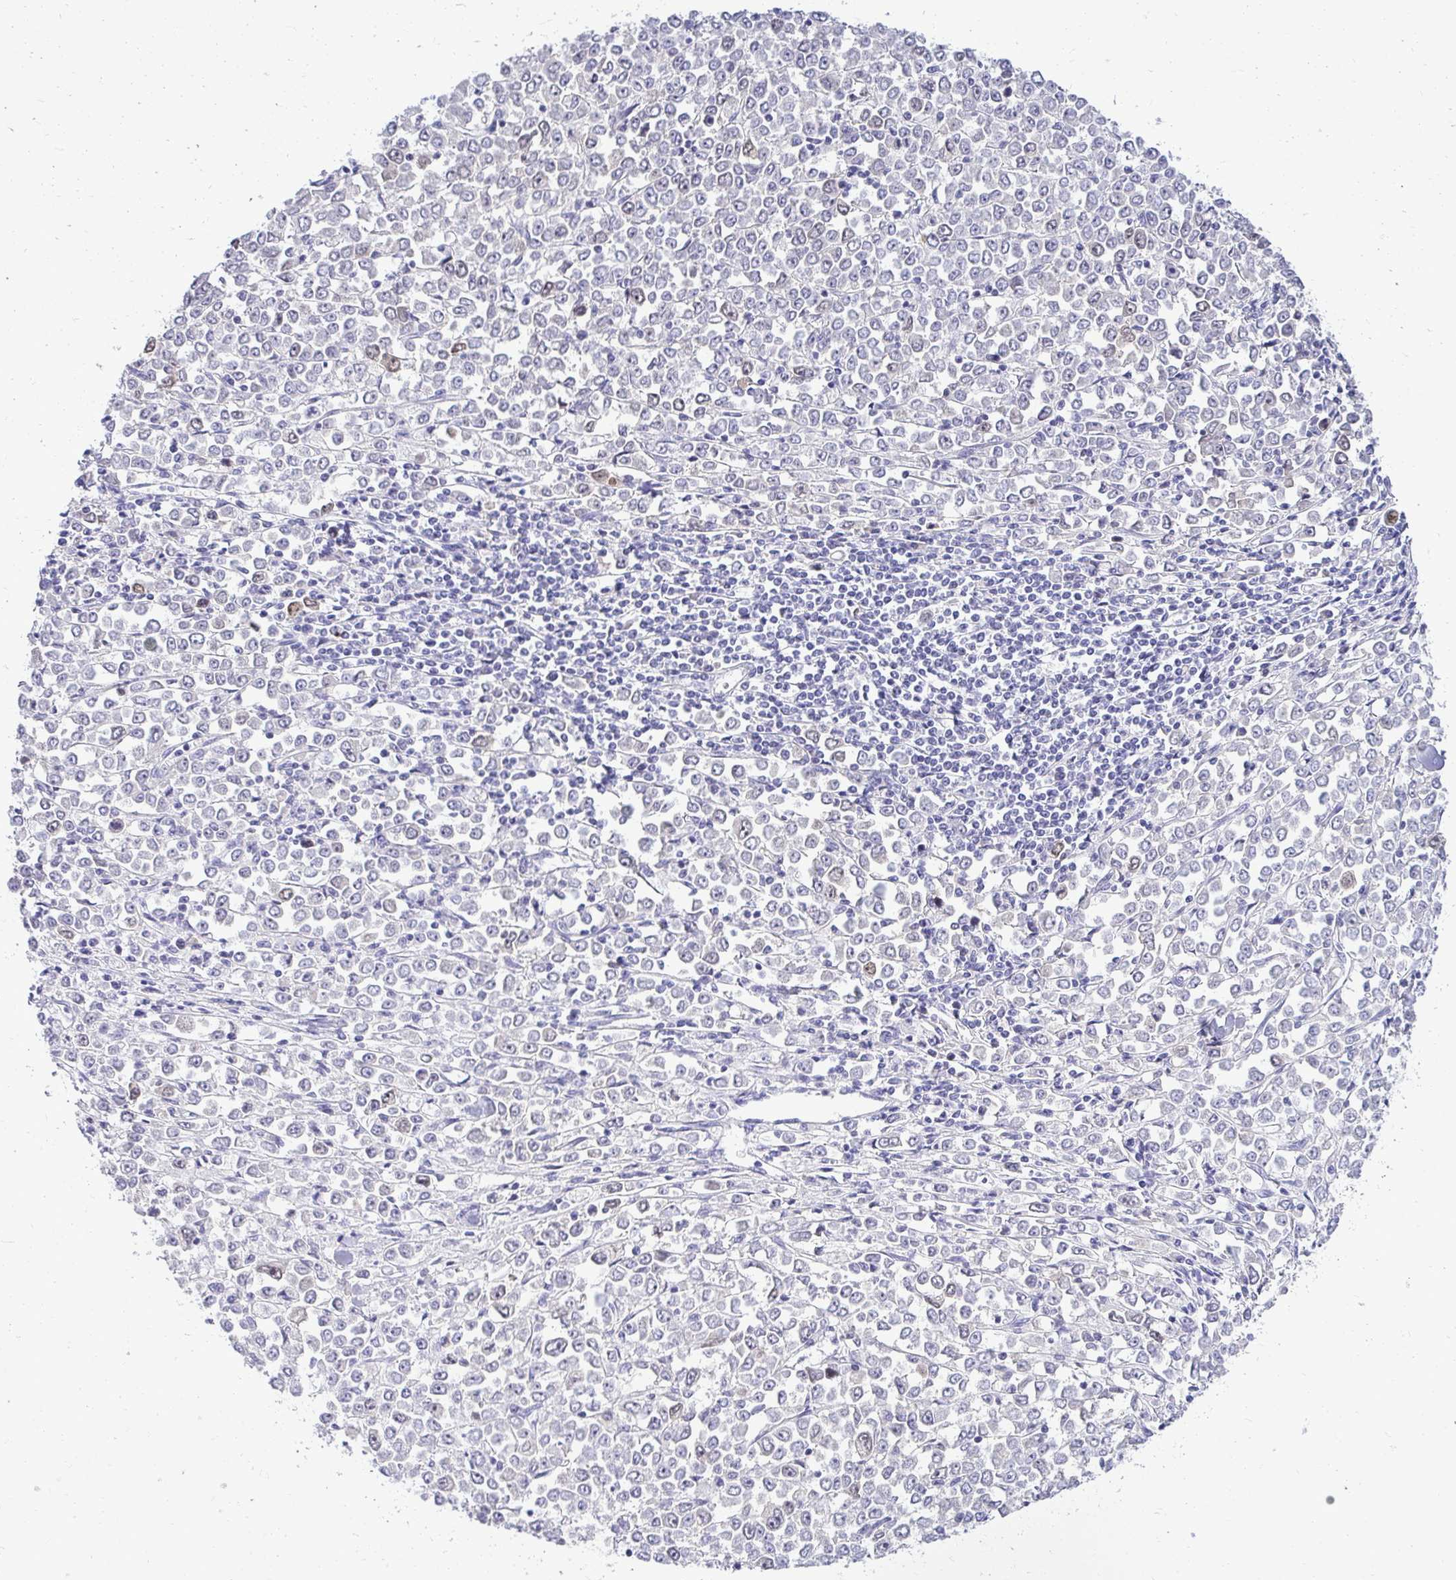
{"staining": {"intensity": "weak", "quantity": "<25%", "location": "nuclear"}, "tissue": "stomach cancer", "cell_type": "Tumor cells", "image_type": "cancer", "snomed": [{"axis": "morphology", "description": "Adenocarcinoma, NOS"}, {"axis": "topography", "description": "Stomach, upper"}], "caption": "Tumor cells are negative for protein expression in human stomach cancer.", "gene": "CDC20", "patient": {"sex": "male", "age": 70}}